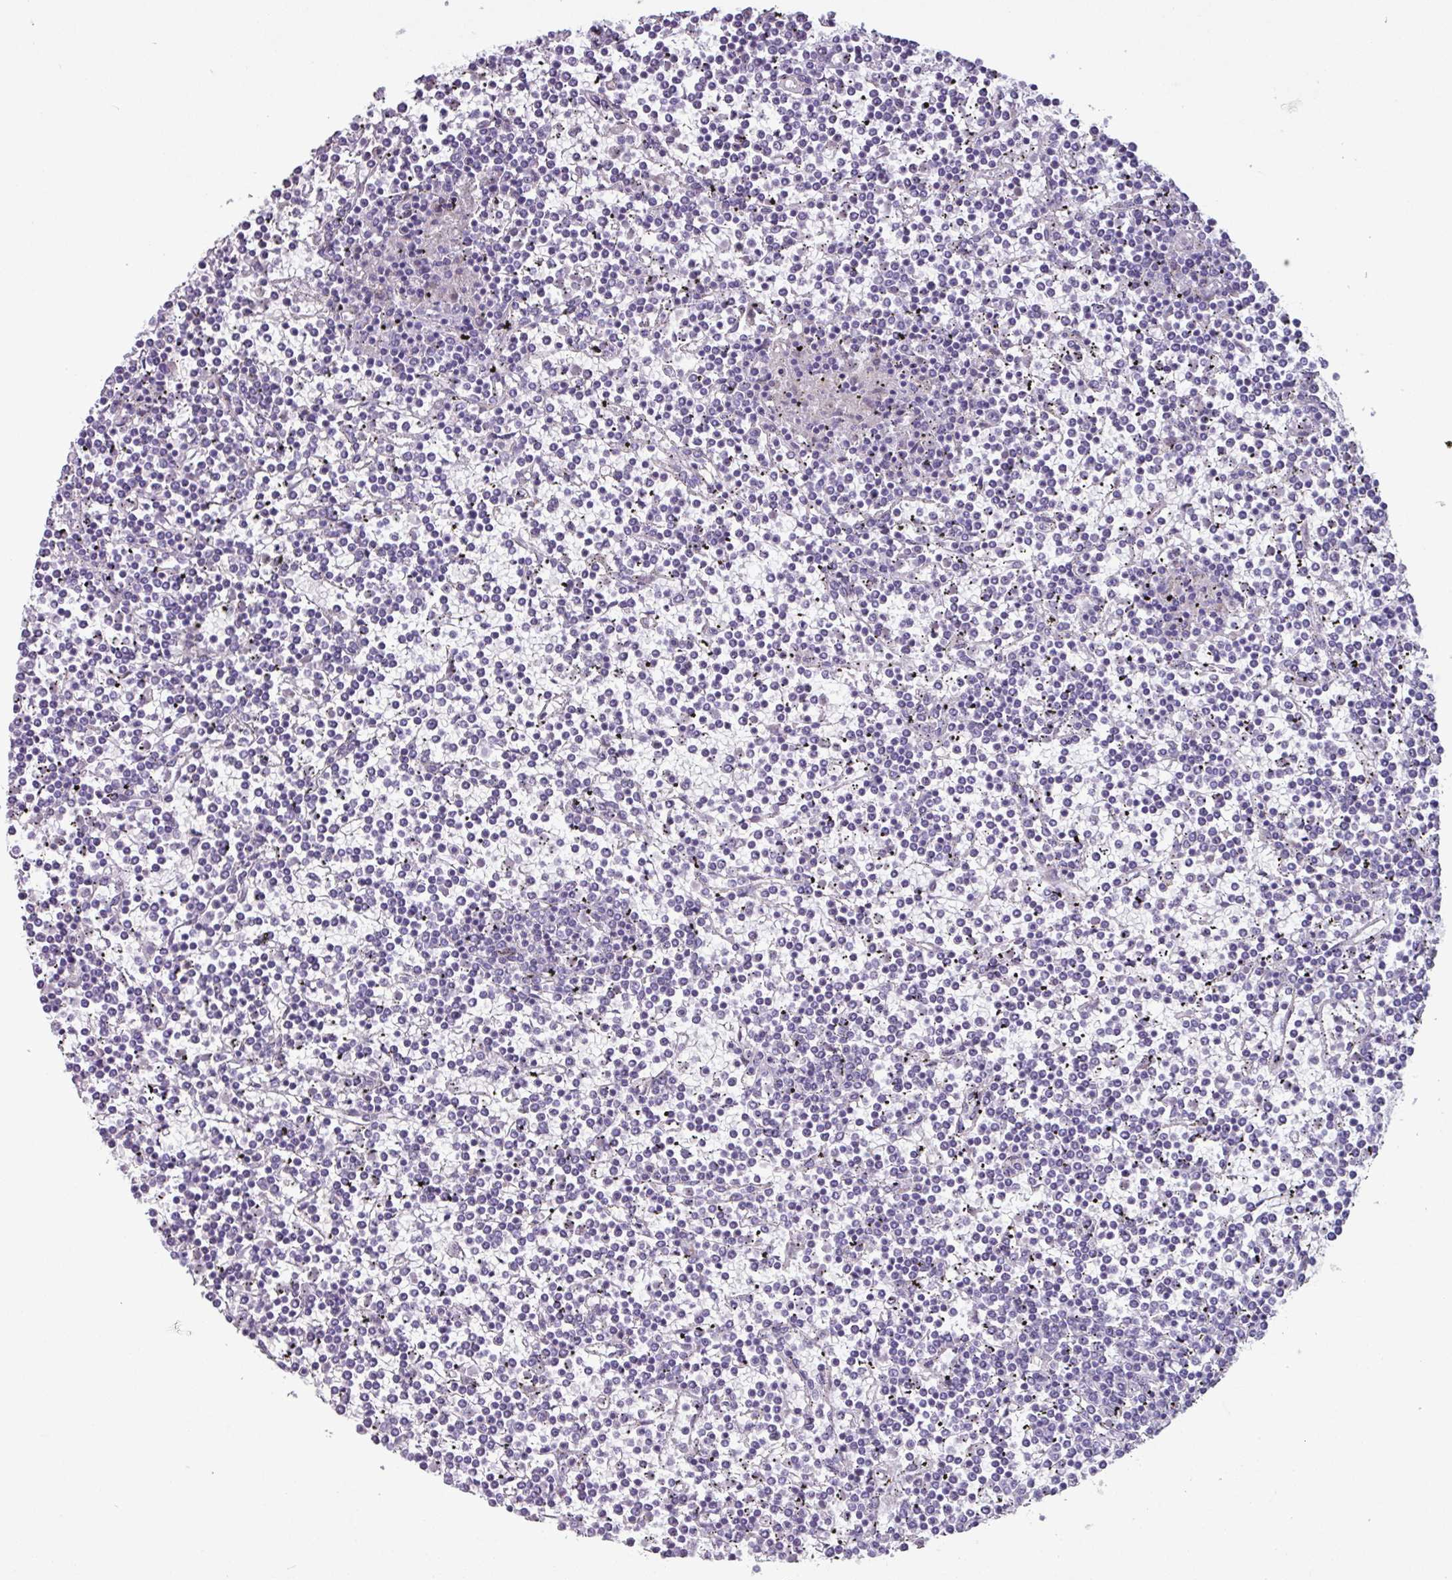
{"staining": {"intensity": "negative", "quantity": "none", "location": "none"}, "tissue": "lymphoma", "cell_type": "Tumor cells", "image_type": "cancer", "snomed": [{"axis": "morphology", "description": "Malignant lymphoma, non-Hodgkin's type, Low grade"}, {"axis": "topography", "description": "Spleen"}], "caption": "A histopathology image of low-grade malignant lymphoma, non-Hodgkin's type stained for a protein reveals no brown staining in tumor cells.", "gene": "ADGRE1", "patient": {"sex": "female", "age": 19}}